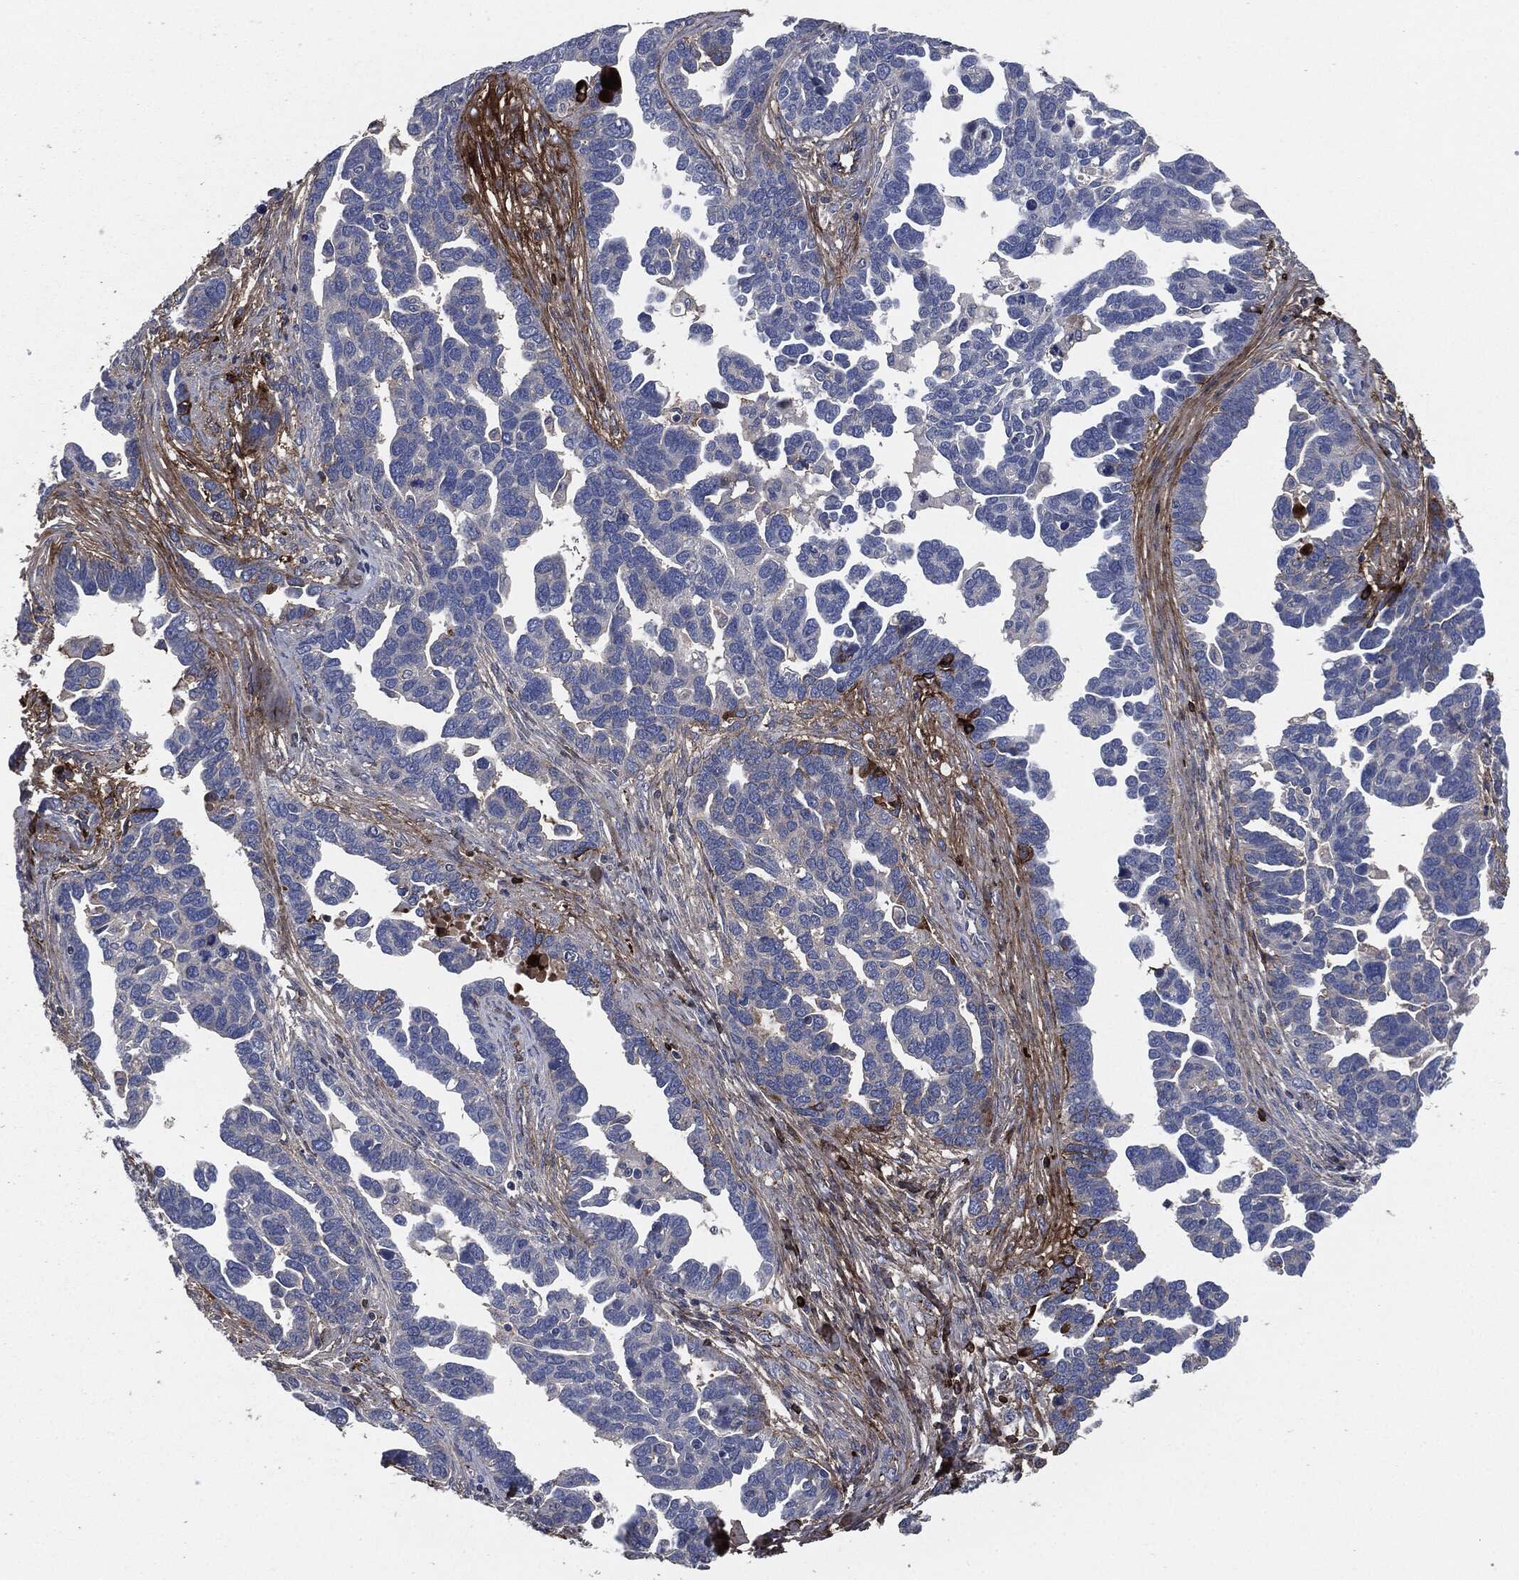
{"staining": {"intensity": "negative", "quantity": "none", "location": "none"}, "tissue": "ovarian cancer", "cell_type": "Tumor cells", "image_type": "cancer", "snomed": [{"axis": "morphology", "description": "Cystadenocarcinoma, serous, NOS"}, {"axis": "topography", "description": "Ovary"}], "caption": "Immunohistochemistry image of neoplastic tissue: human ovarian cancer stained with DAB reveals no significant protein staining in tumor cells.", "gene": "APOB", "patient": {"sex": "female", "age": 54}}